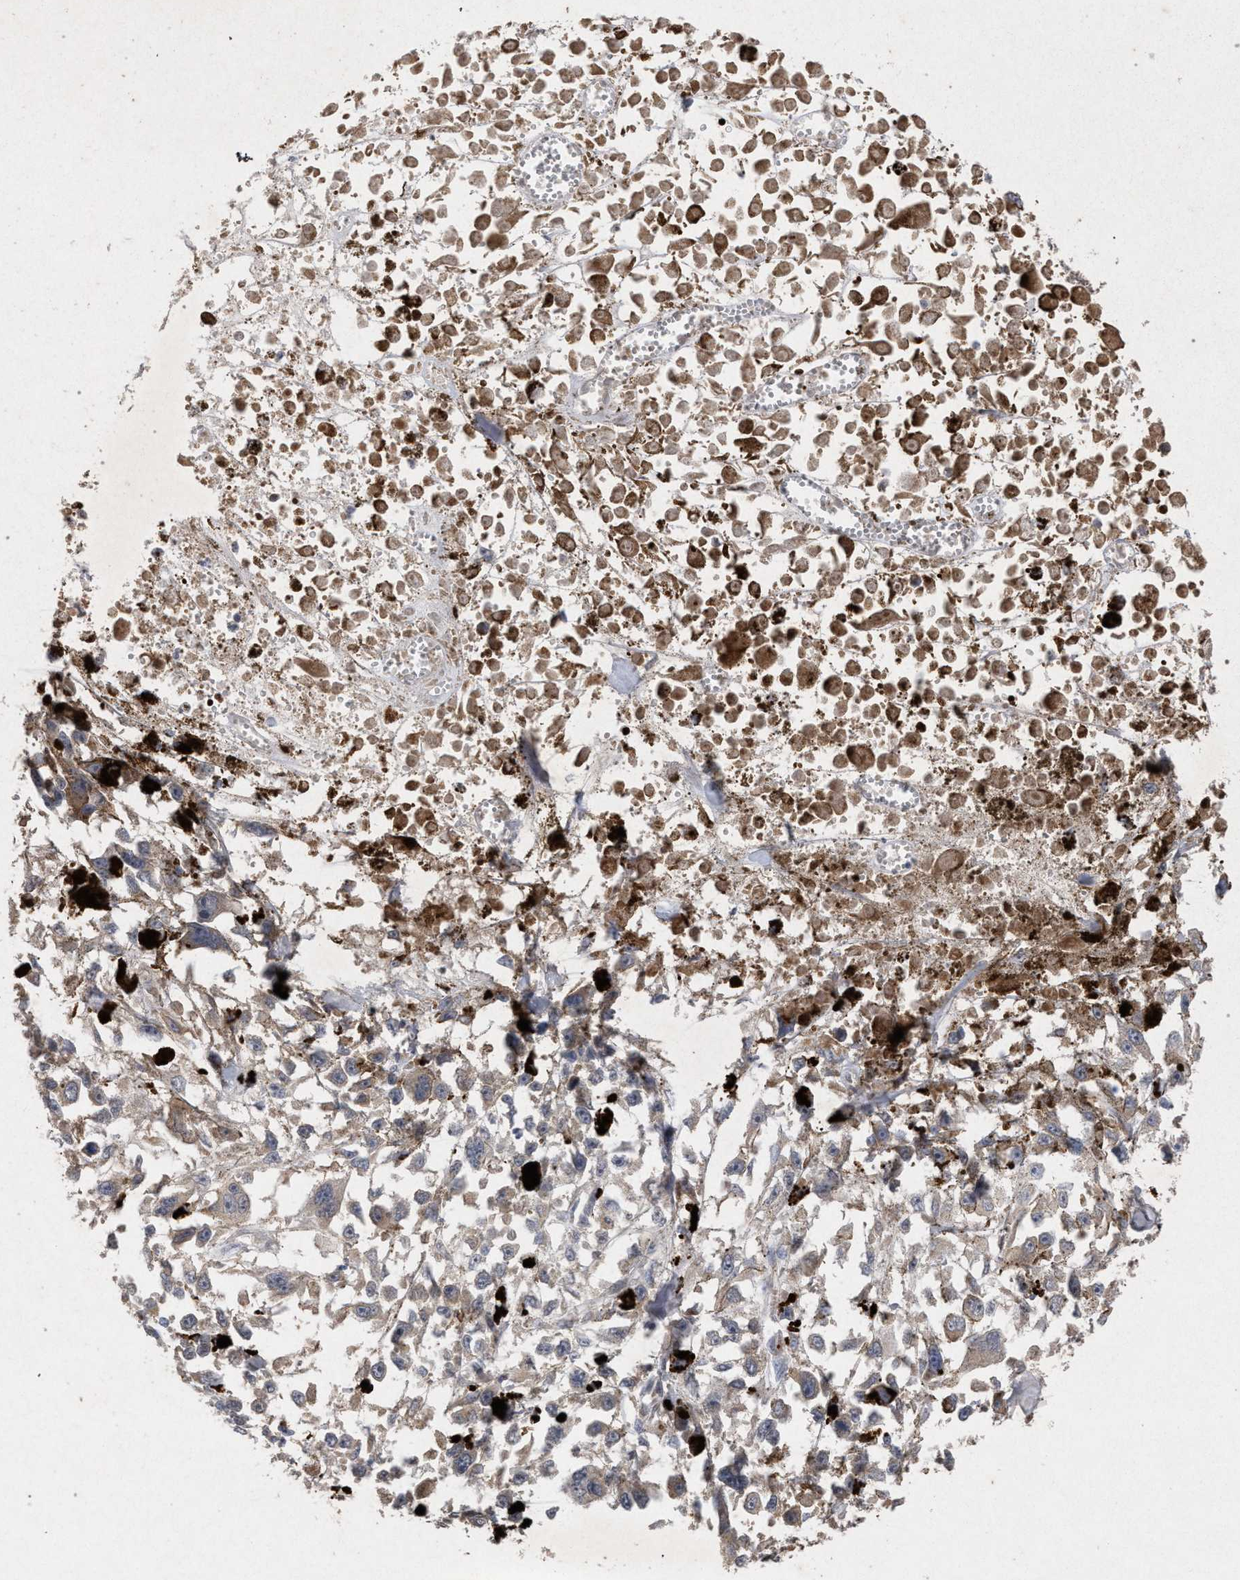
{"staining": {"intensity": "weak", "quantity": "<25%", "location": "cytoplasmic/membranous"}, "tissue": "melanoma", "cell_type": "Tumor cells", "image_type": "cancer", "snomed": [{"axis": "morphology", "description": "Malignant melanoma, Metastatic site"}, {"axis": "topography", "description": "Lymph node"}], "caption": "This is a image of immunohistochemistry staining of malignant melanoma (metastatic site), which shows no expression in tumor cells.", "gene": "PKD2L1", "patient": {"sex": "male", "age": 59}}